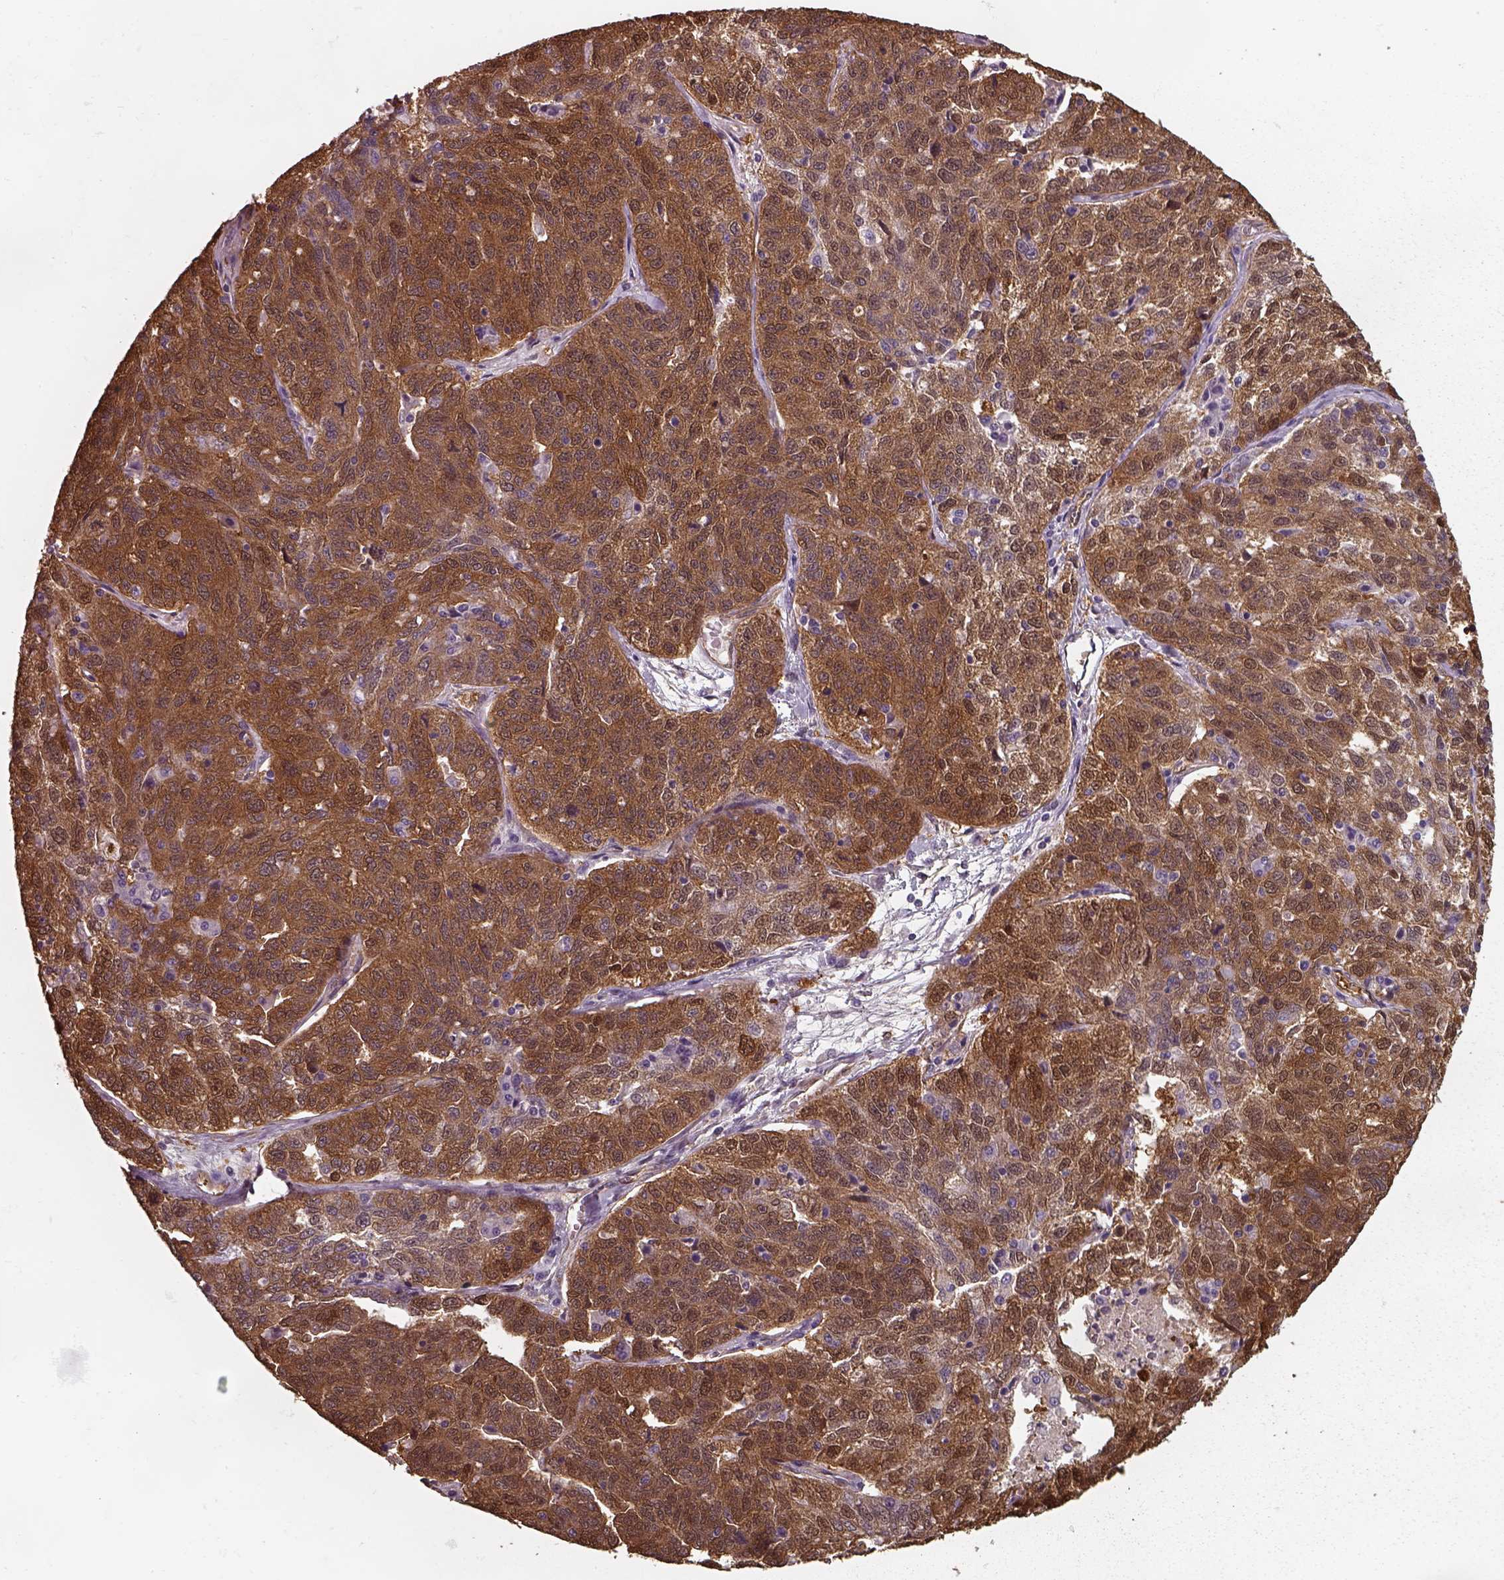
{"staining": {"intensity": "strong", "quantity": ">75%", "location": "cytoplasmic/membranous"}, "tissue": "ovarian cancer", "cell_type": "Tumor cells", "image_type": "cancer", "snomed": [{"axis": "morphology", "description": "Cystadenocarcinoma, serous, NOS"}, {"axis": "topography", "description": "Ovary"}], "caption": "IHC micrograph of neoplastic tissue: human ovarian cancer stained using IHC exhibits high levels of strong protein expression localized specifically in the cytoplasmic/membranous of tumor cells, appearing as a cytoplasmic/membranous brown color.", "gene": "ISYNA1", "patient": {"sex": "female", "age": 71}}